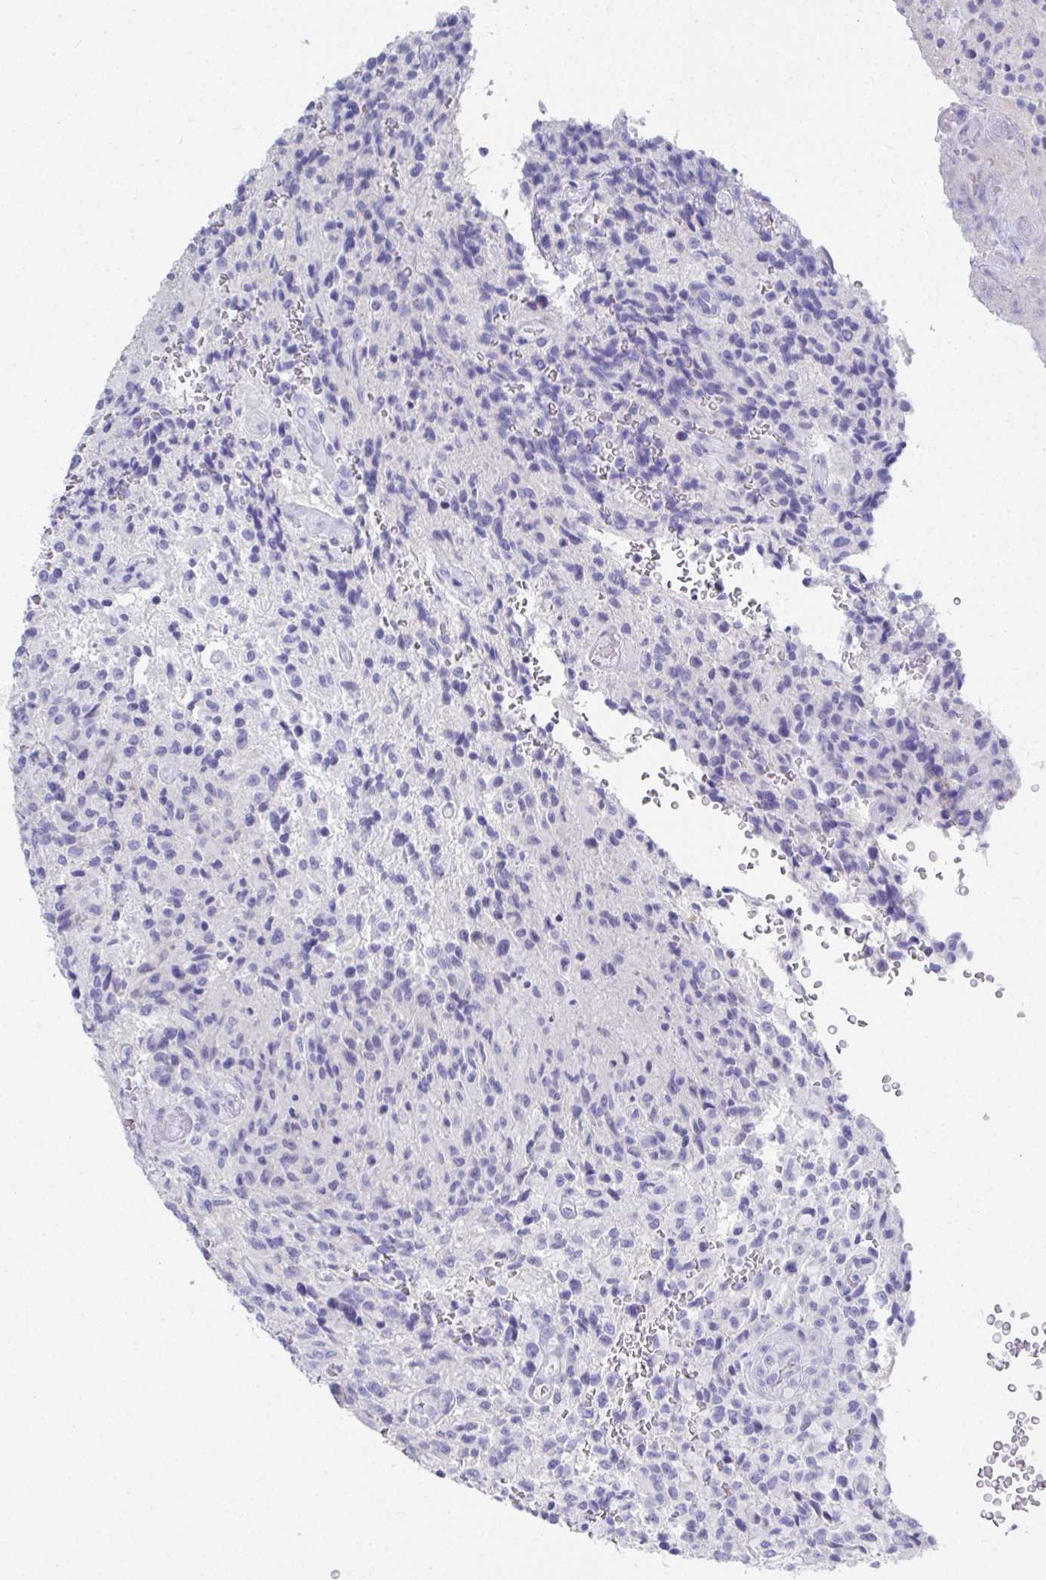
{"staining": {"intensity": "negative", "quantity": "none", "location": "none"}, "tissue": "glioma", "cell_type": "Tumor cells", "image_type": "cancer", "snomed": [{"axis": "morphology", "description": "Normal tissue, NOS"}, {"axis": "morphology", "description": "Glioma, malignant, High grade"}, {"axis": "topography", "description": "Cerebral cortex"}], "caption": "An immunohistochemistry (IHC) photomicrograph of glioma is shown. There is no staining in tumor cells of glioma.", "gene": "GRIA1", "patient": {"sex": "male", "age": 56}}